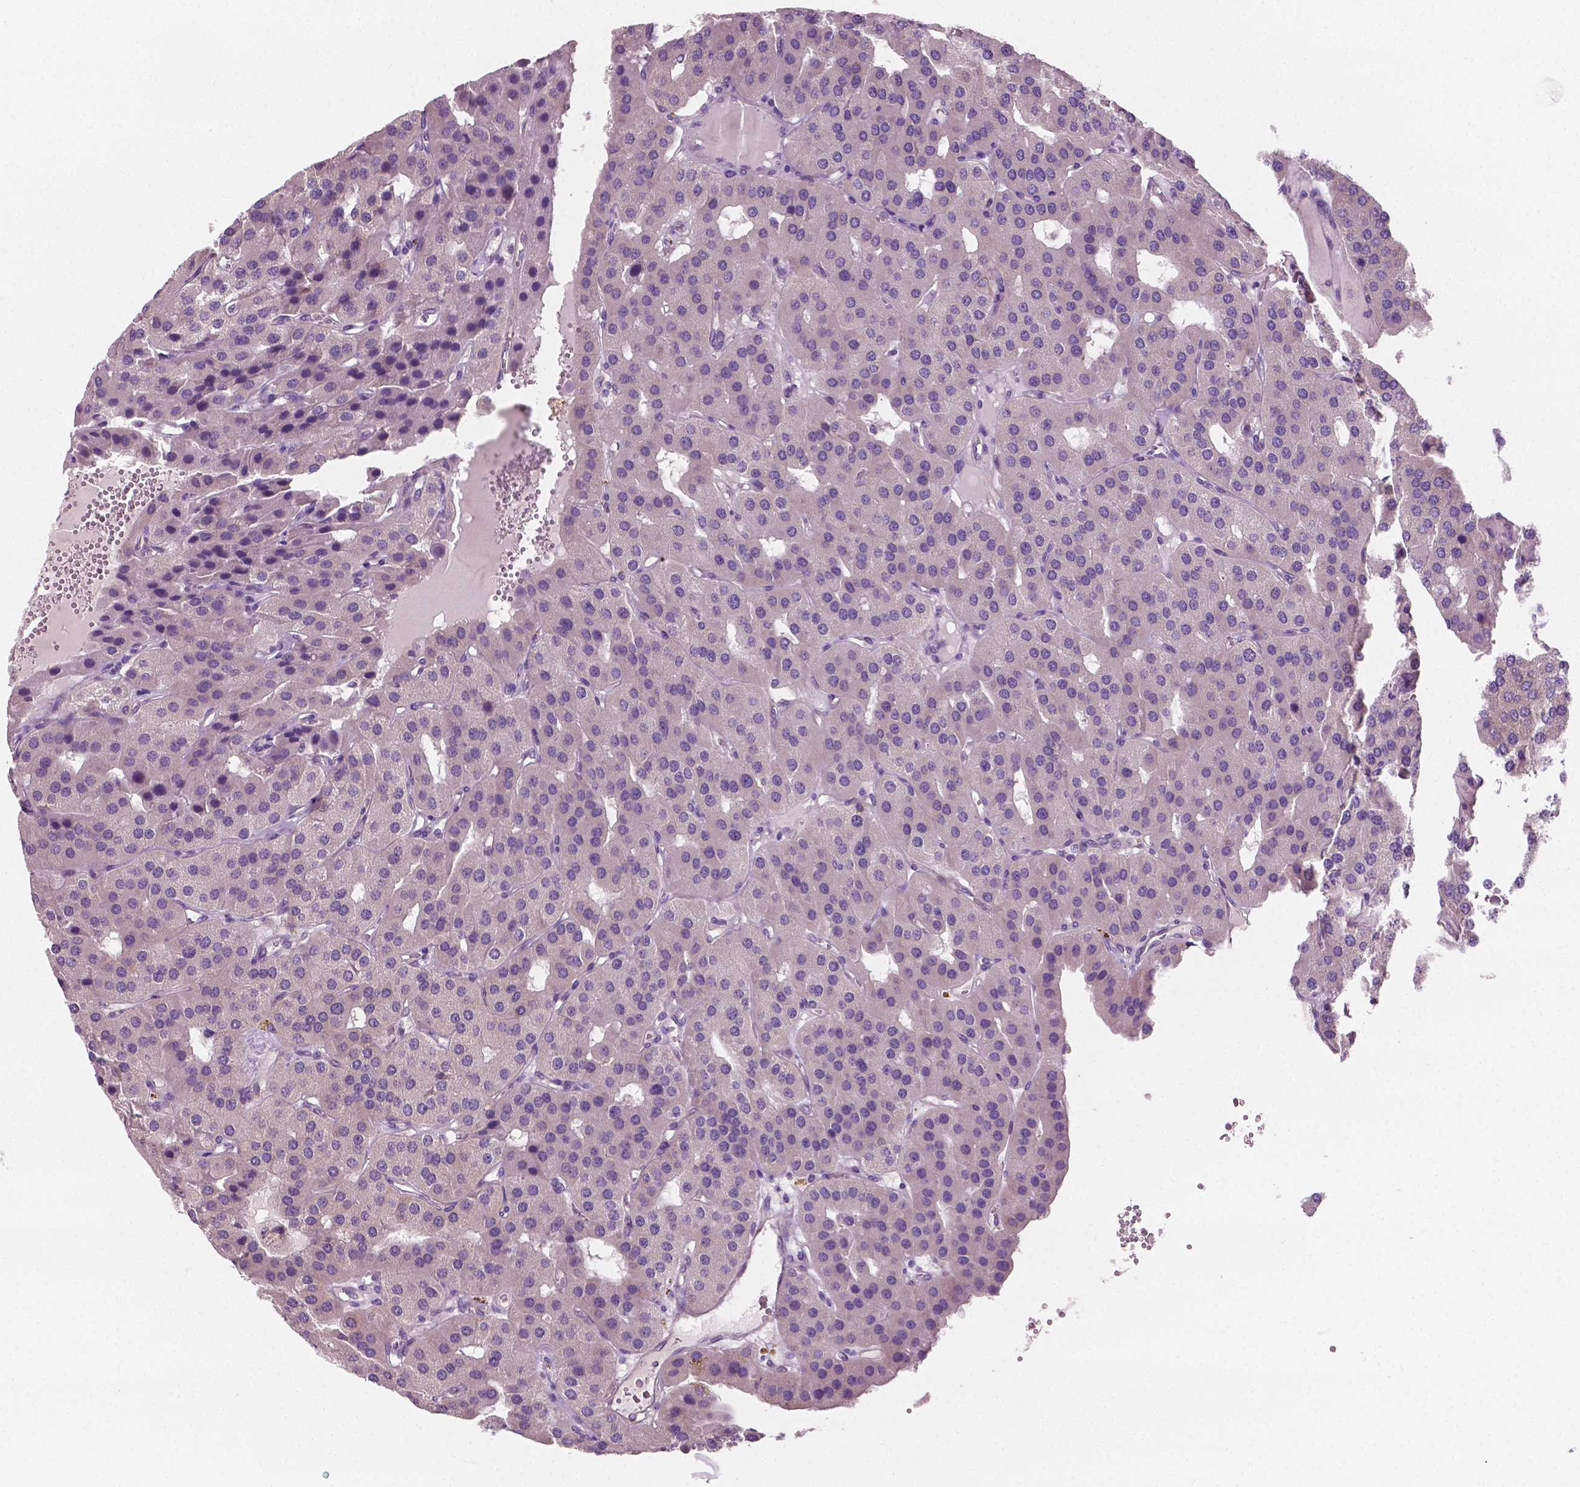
{"staining": {"intensity": "negative", "quantity": "none", "location": "none"}, "tissue": "parathyroid gland", "cell_type": "Glandular cells", "image_type": "normal", "snomed": [{"axis": "morphology", "description": "Normal tissue, NOS"}, {"axis": "morphology", "description": "Adenoma, NOS"}, {"axis": "topography", "description": "Parathyroid gland"}], "caption": "Immunohistochemistry histopathology image of normal human parathyroid gland stained for a protein (brown), which displays no positivity in glandular cells.", "gene": "PTX3", "patient": {"sex": "female", "age": 86}}